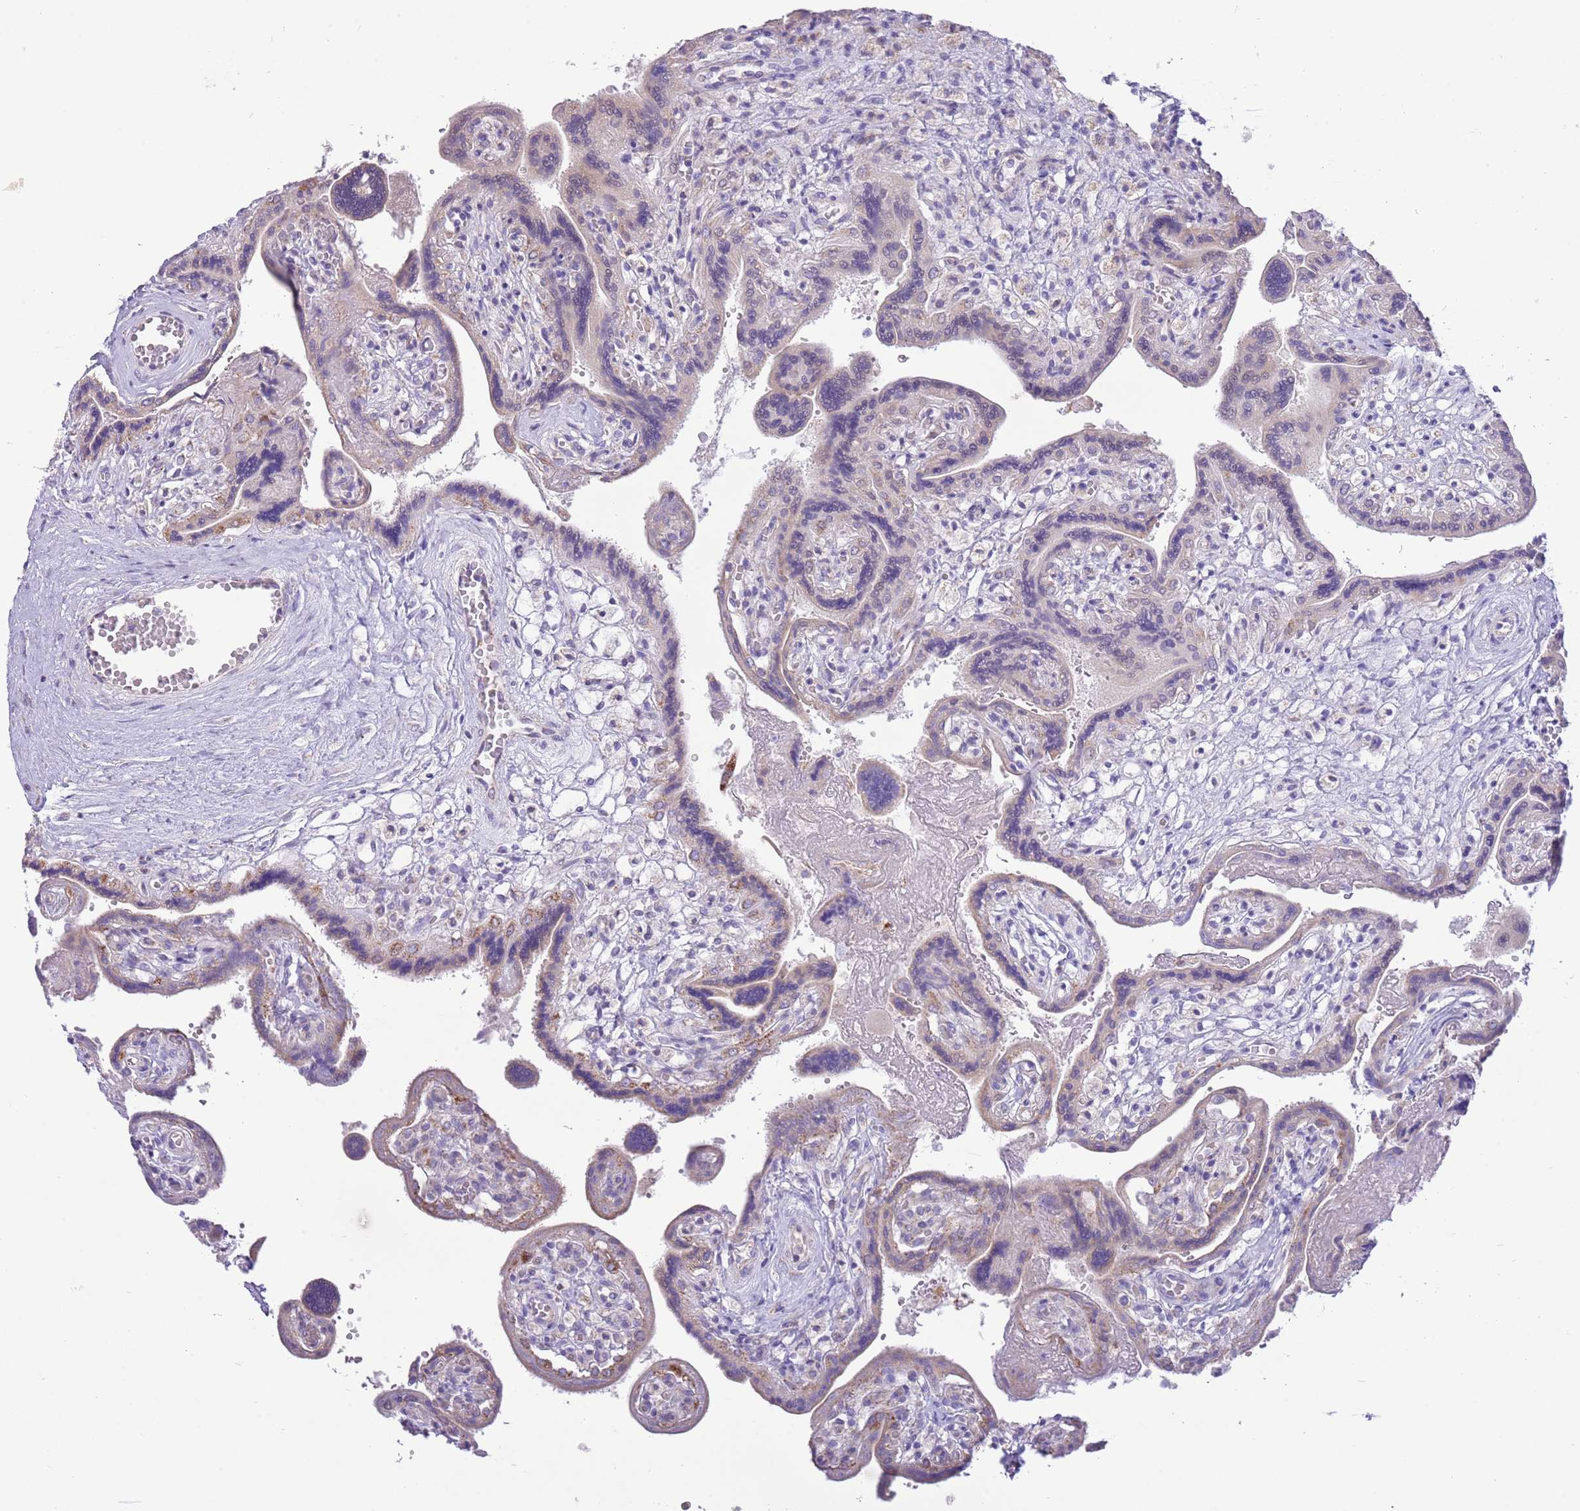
{"staining": {"intensity": "strong", "quantity": "<25%", "location": "cytoplasmic/membranous"}, "tissue": "placenta", "cell_type": "Trophoblastic cells", "image_type": "normal", "snomed": [{"axis": "morphology", "description": "Normal tissue, NOS"}, {"axis": "topography", "description": "Placenta"}], "caption": "Placenta stained for a protein displays strong cytoplasmic/membranous positivity in trophoblastic cells. Nuclei are stained in blue.", "gene": "OAZ2", "patient": {"sex": "female", "age": 37}}